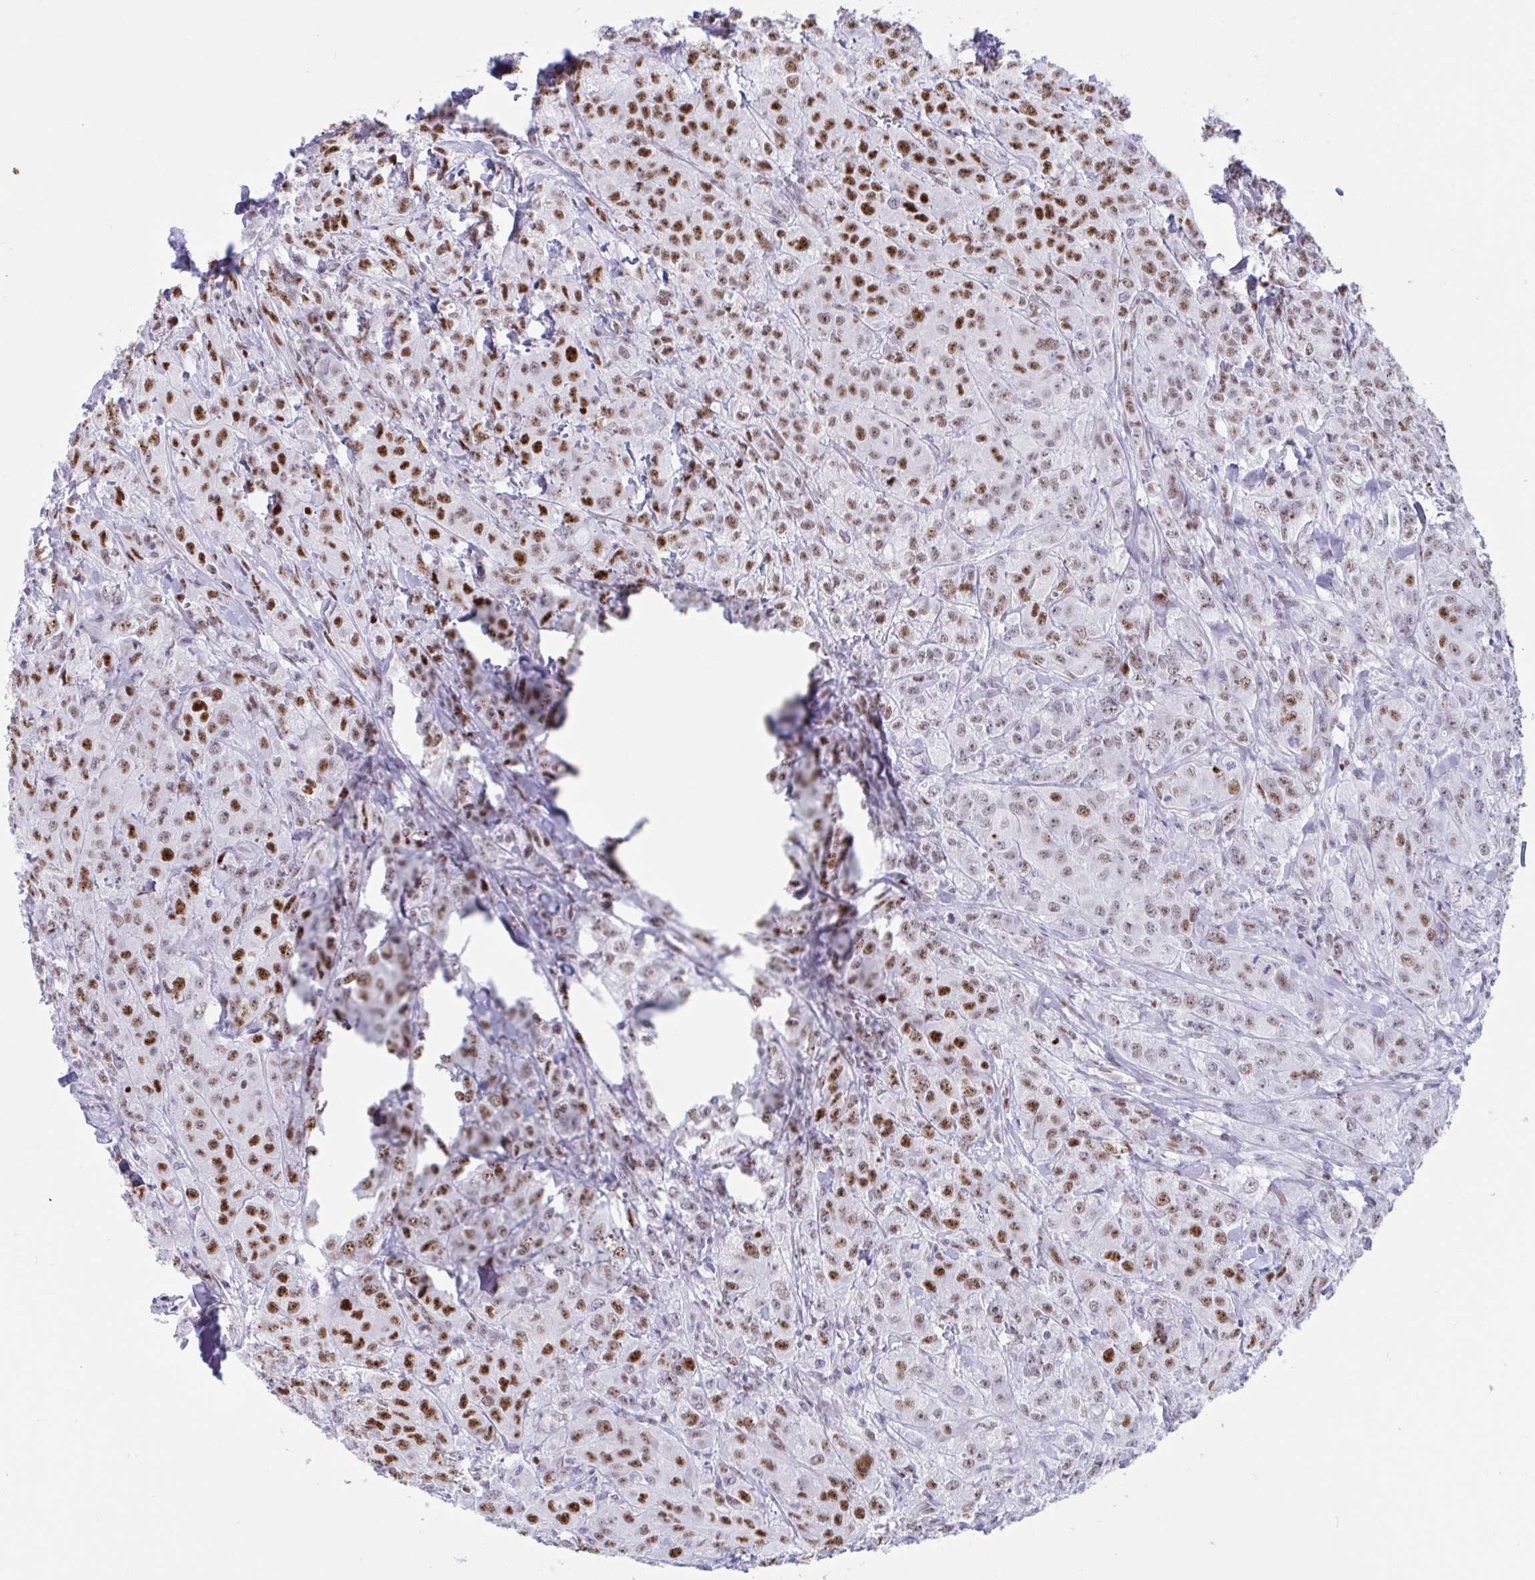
{"staining": {"intensity": "strong", "quantity": ">75%", "location": "nuclear"}, "tissue": "breast cancer", "cell_type": "Tumor cells", "image_type": "cancer", "snomed": [{"axis": "morphology", "description": "Normal tissue, NOS"}, {"axis": "morphology", "description": "Duct carcinoma"}, {"axis": "topography", "description": "Breast"}], "caption": "This image shows immunohistochemistry (IHC) staining of human breast infiltrating ductal carcinoma, with high strong nuclear expression in approximately >75% of tumor cells.", "gene": "IKZF2", "patient": {"sex": "female", "age": 43}}